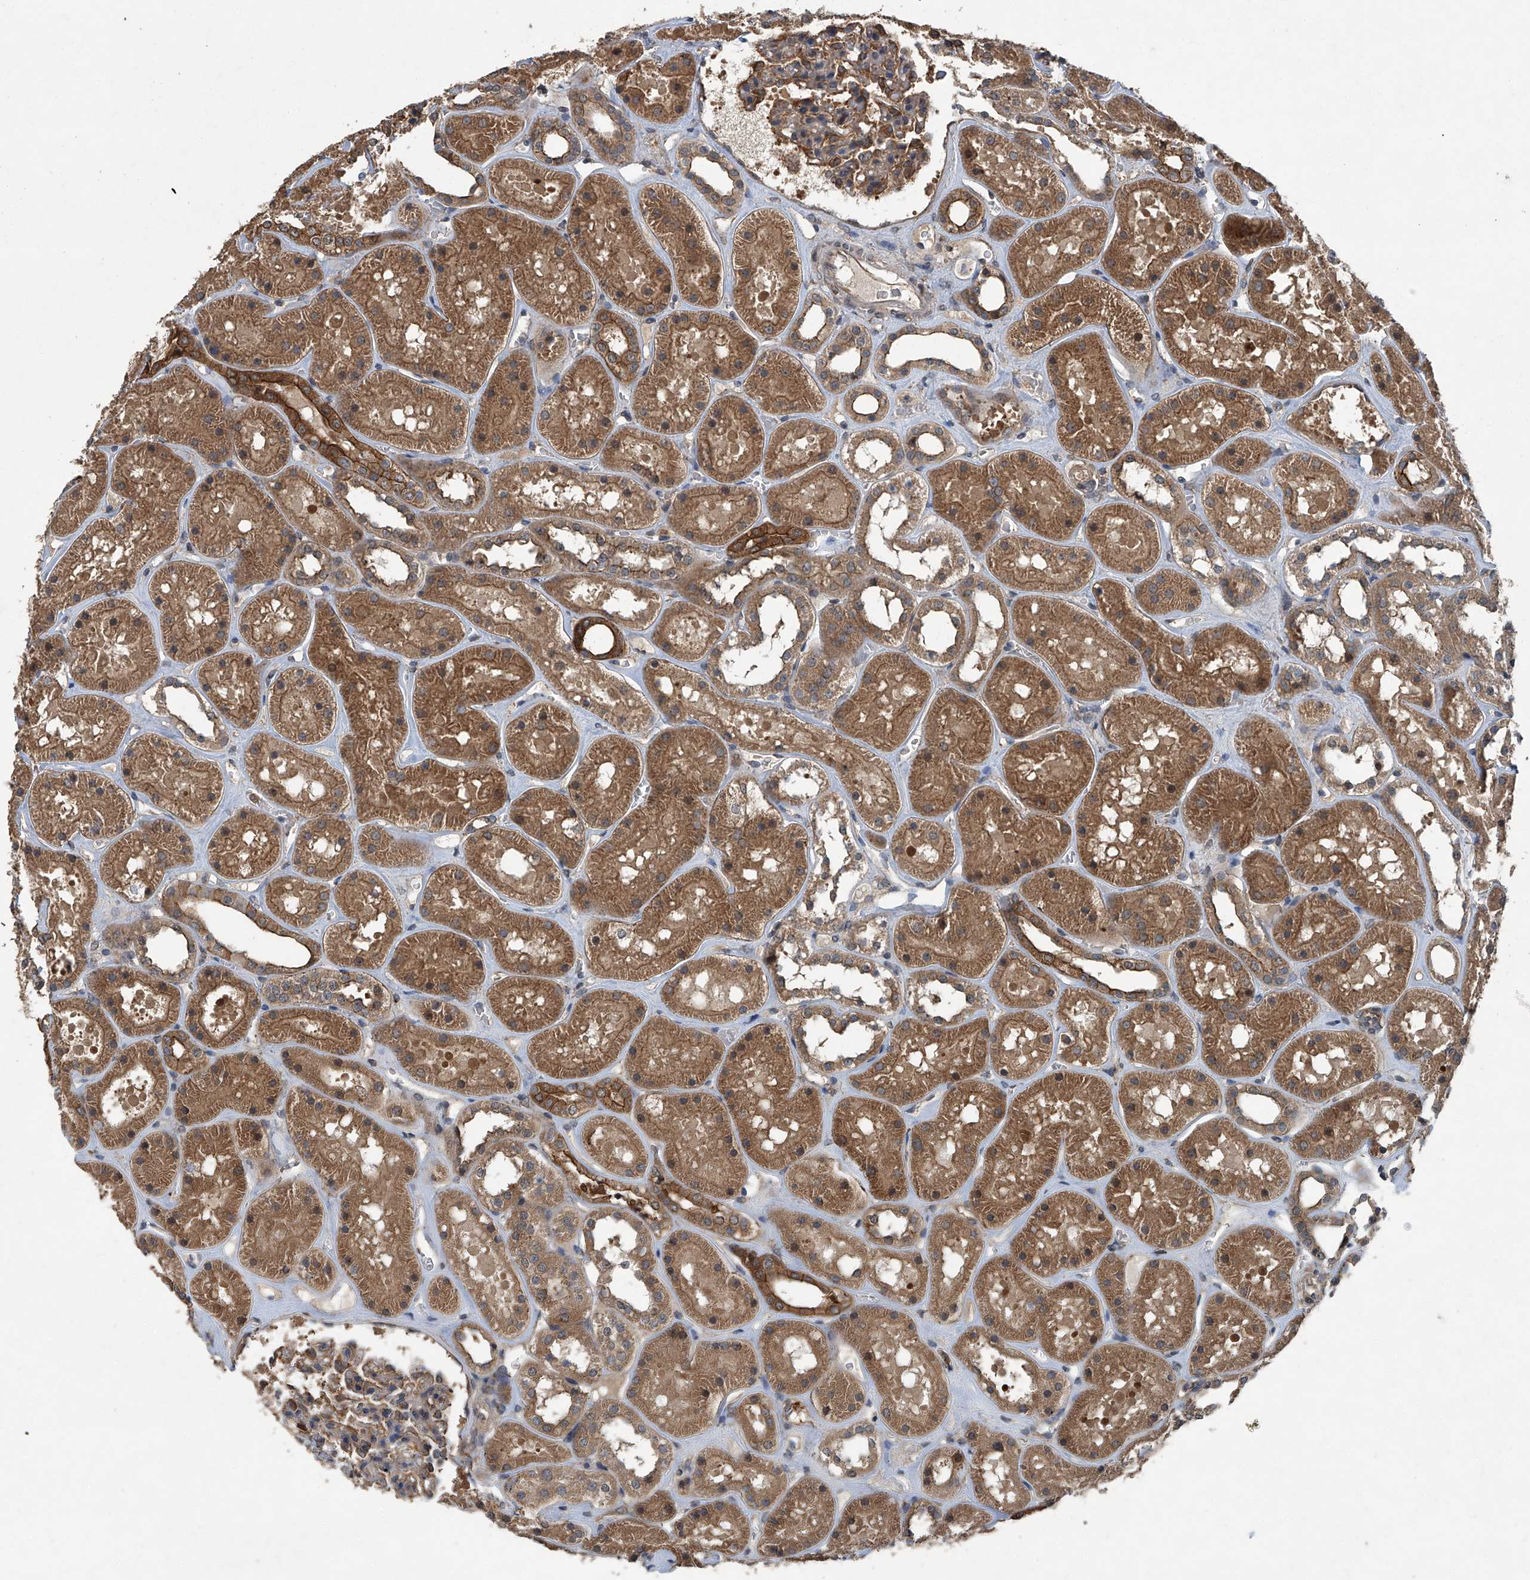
{"staining": {"intensity": "moderate", "quantity": "25%-75%", "location": "cytoplasmic/membranous"}, "tissue": "kidney", "cell_type": "Cells in glomeruli", "image_type": "normal", "snomed": [{"axis": "morphology", "description": "Normal tissue, NOS"}, {"axis": "topography", "description": "Kidney"}], "caption": "A brown stain labels moderate cytoplasmic/membranous staining of a protein in cells in glomeruli of normal human kidney. (DAB = brown stain, brightfield microscopy at high magnification).", "gene": "ANKRD34A", "patient": {"sex": "female", "age": 41}}